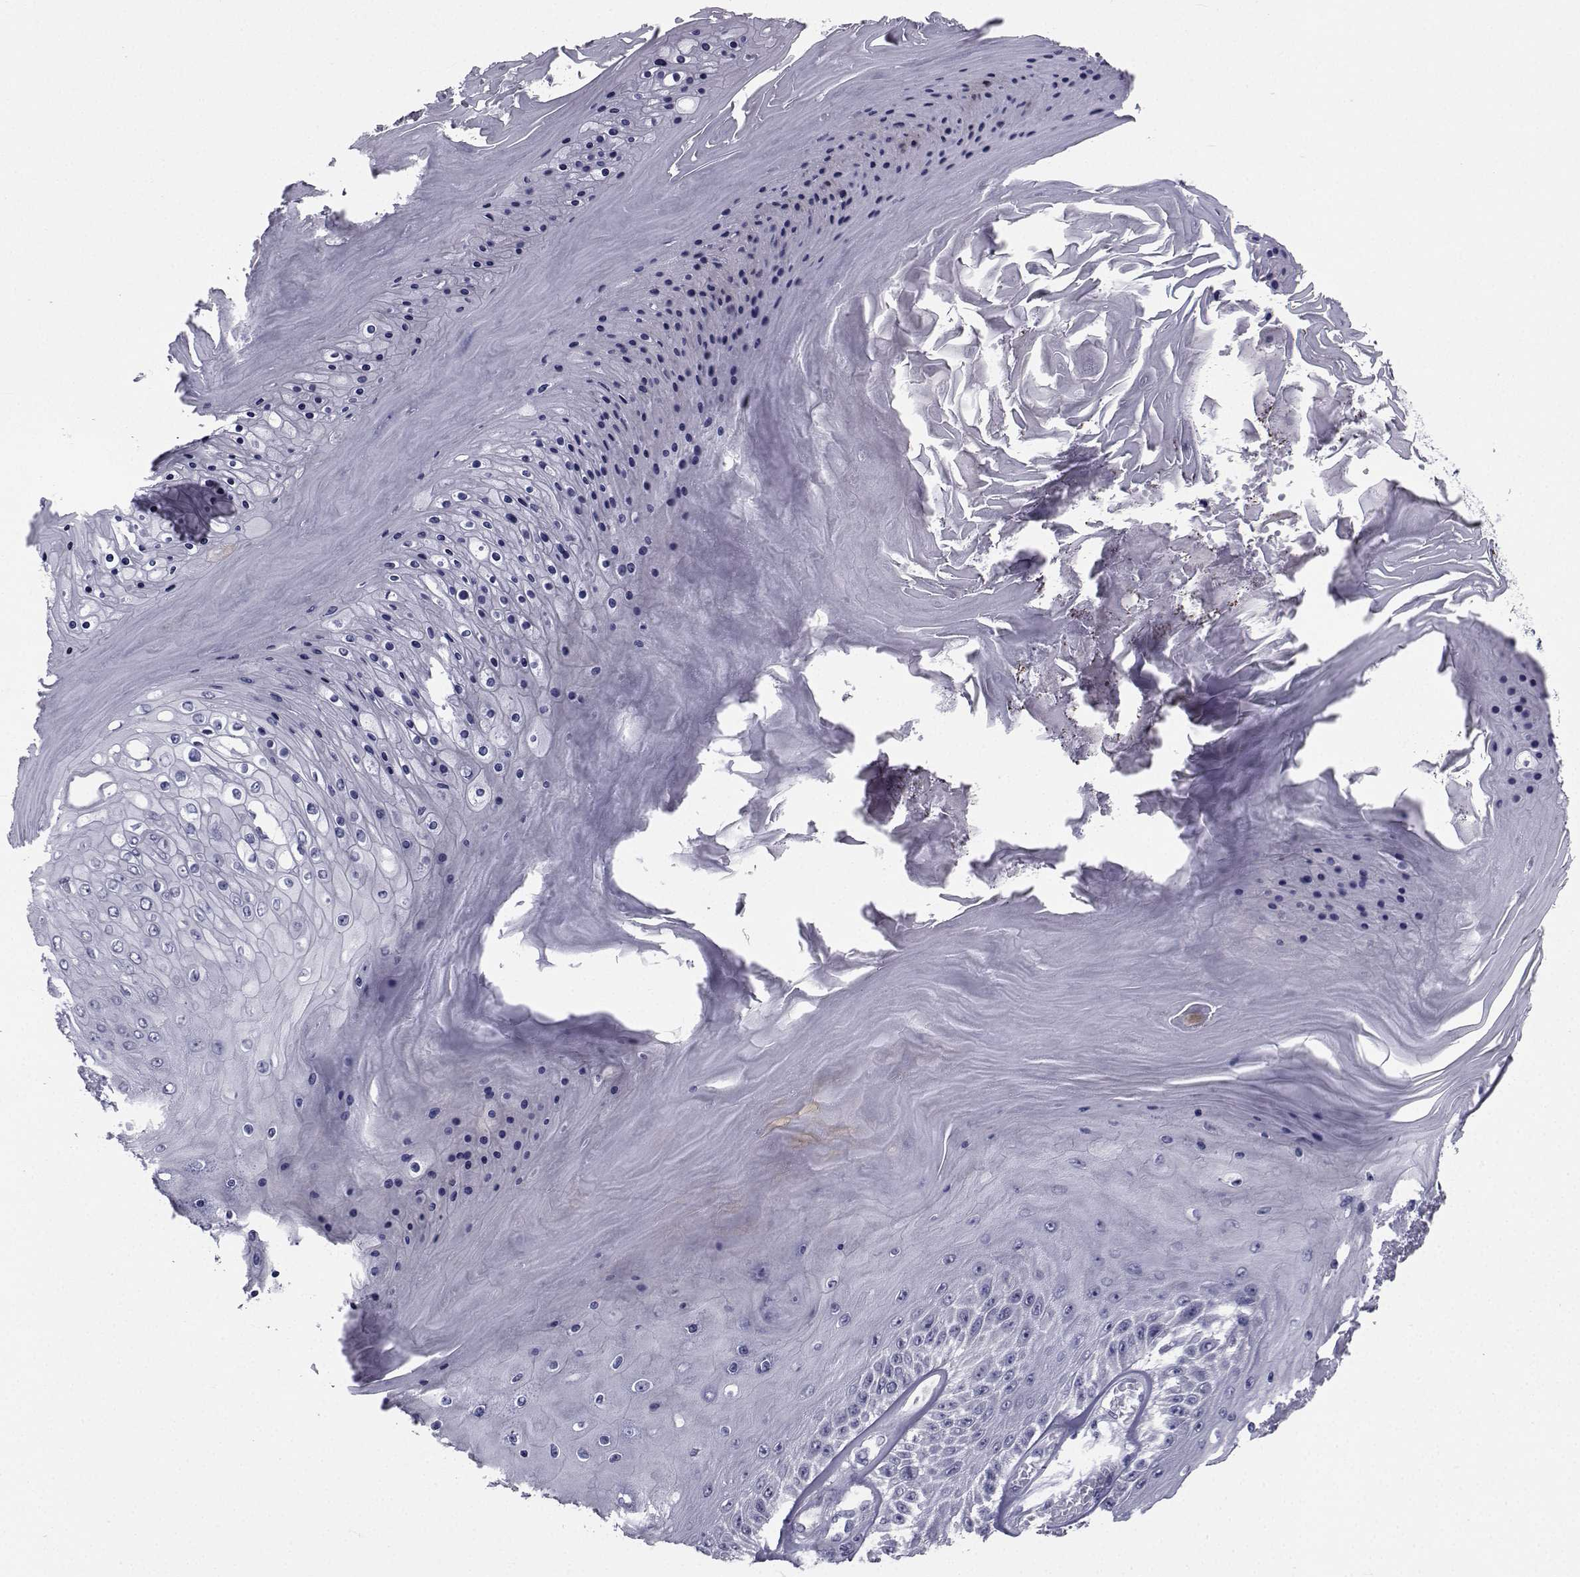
{"staining": {"intensity": "negative", "quantity": "none", "location": "none"}, "tissue": "skin cancer", "cell_type": "Tumor cells", "image_type": "cancer", "snomed": [{"axis": "morphology", "description": "Squamous cell carcinoma, NOS"}, {"axis": "topography", "description": "Skin"}], "caption": "Histopathology image shows no significant protein positivity in tumor cells of squamous cell carcinoma (skin).", "gene": "CHRNA1", "patient": {"sex": "male", "age": 62}}